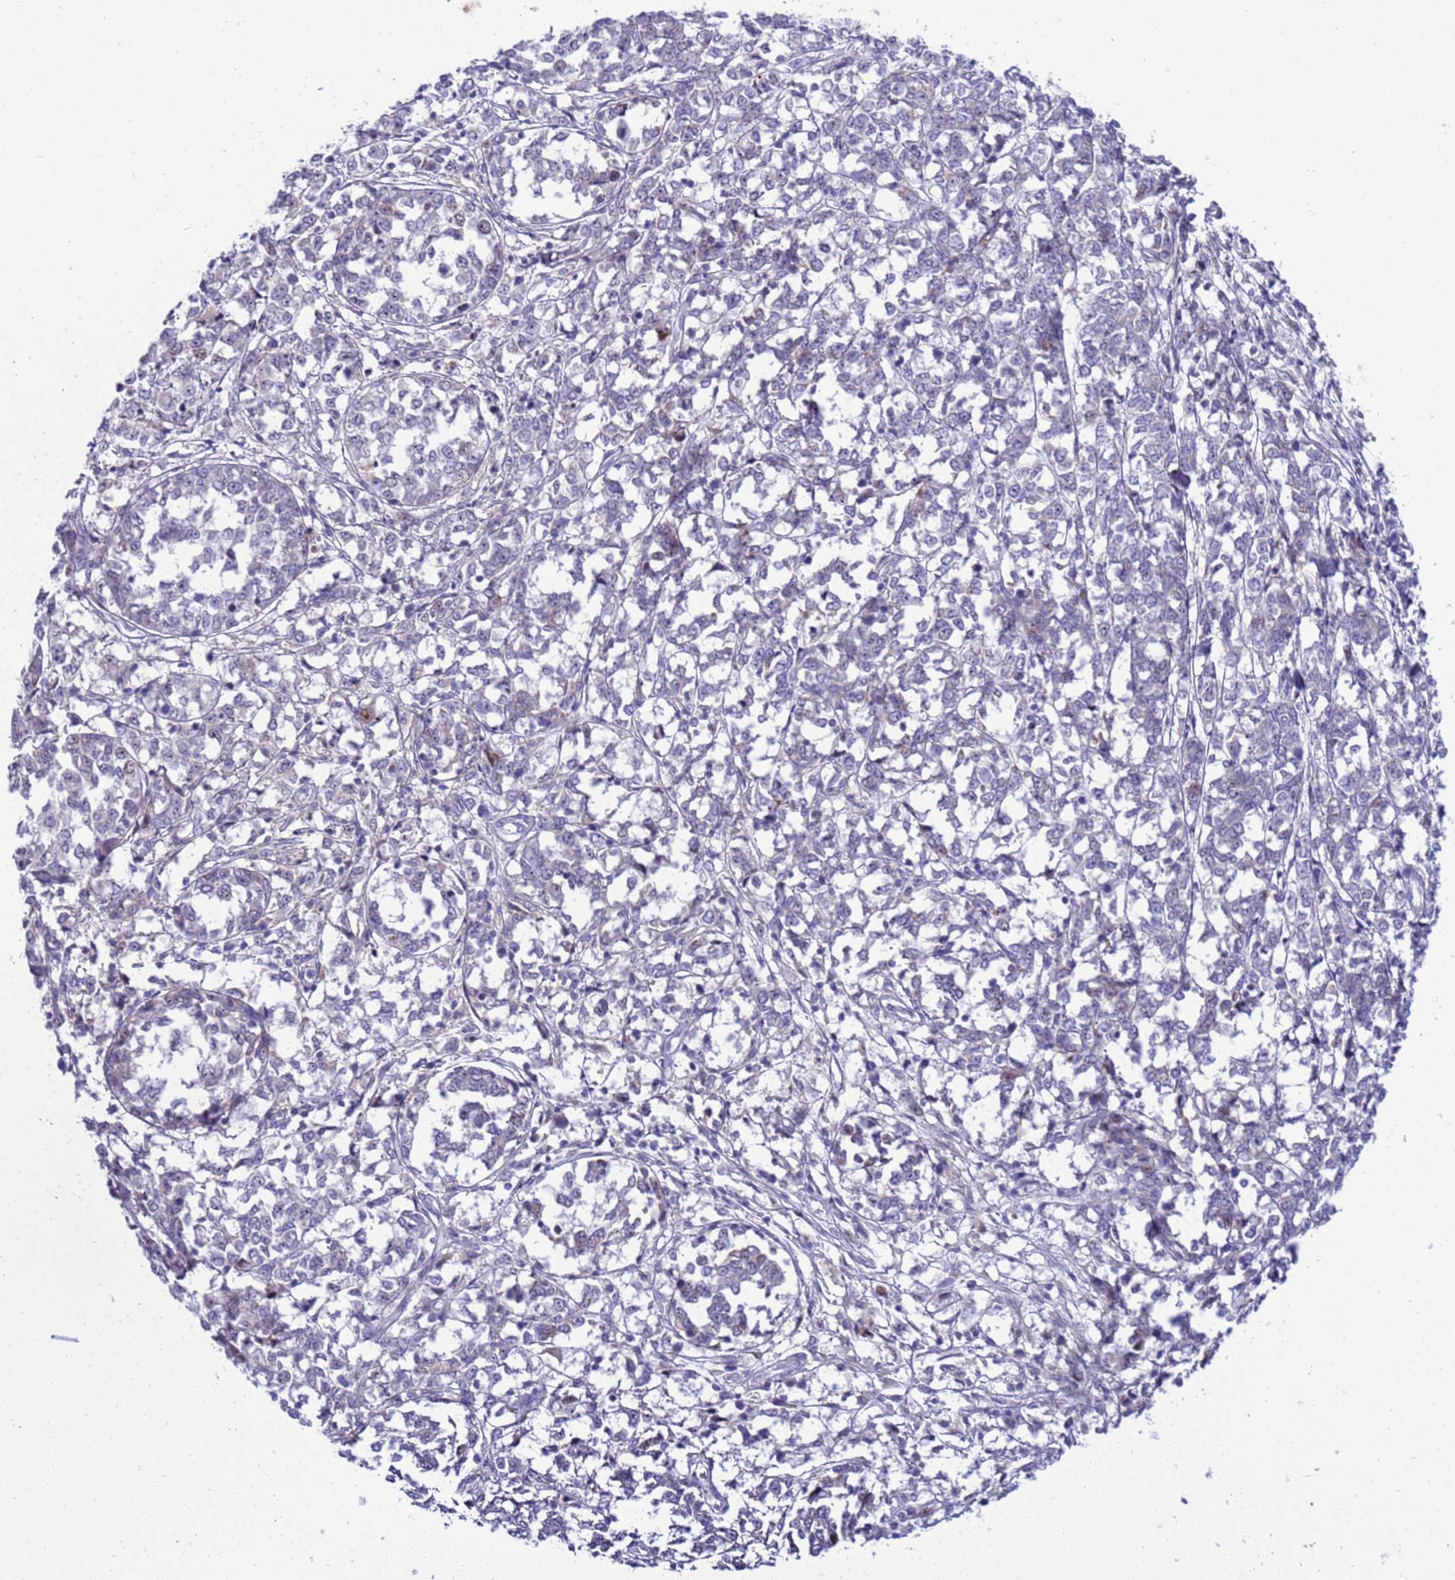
{"staining": {"intensity": "negative", "quantity": "none", "location": "none"}, "tissue": "melanoma", "cell_type": "Tumor cells", "image_type": "cancer", "snomed": [{"axis": "morphology", "description": "Malignant melanoma, NOS"}, {"axis": "topography", "description": "Skin"}], "caption": "There is no significant positivity in tumor cells of melanoma.", "gene": "LRATD1", "patient": {"sex": "female", "age": 72}}